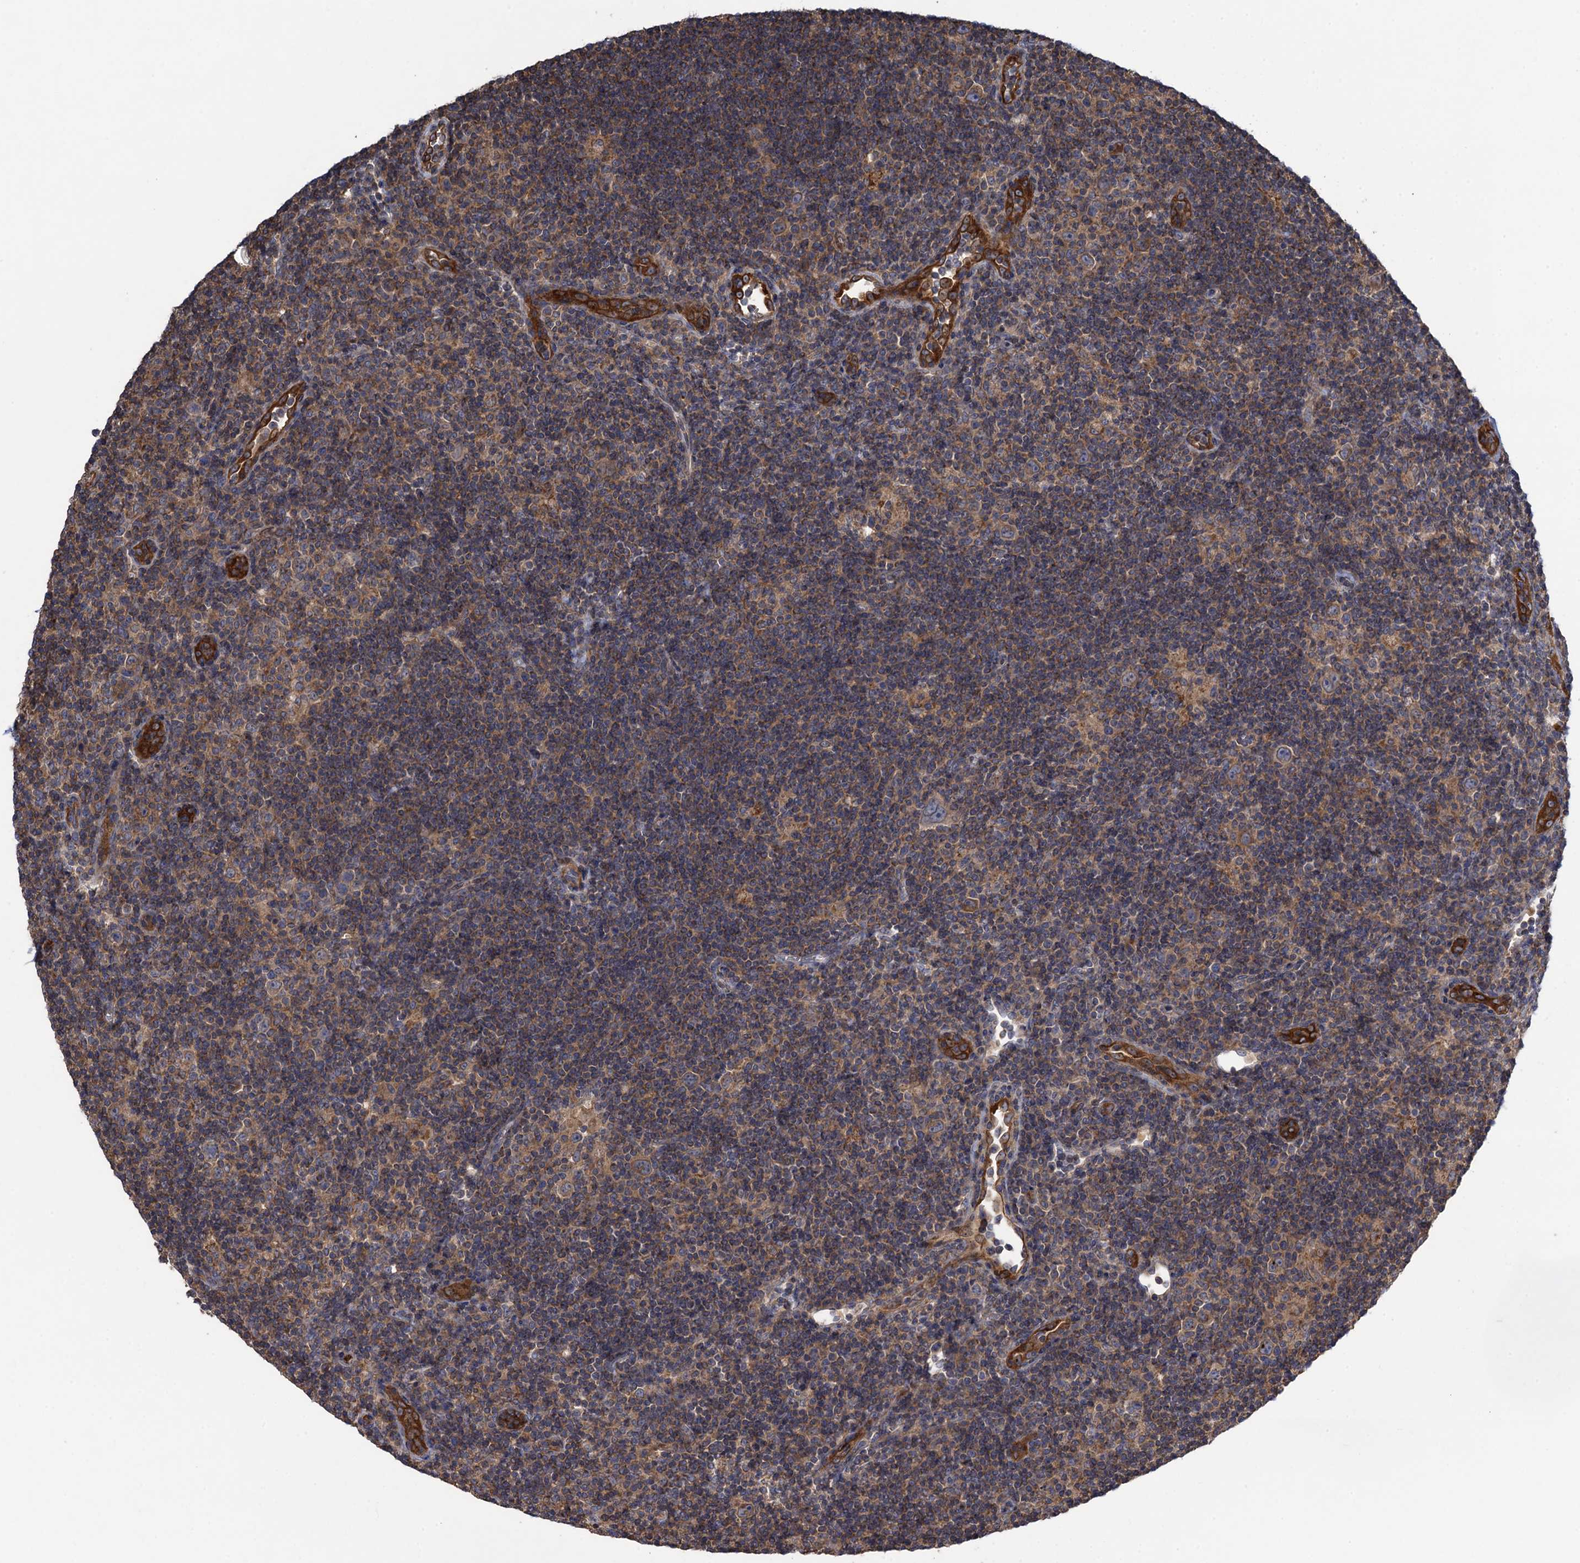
{"staining": {"intensity": "moderate", "quantity": ">75%", "location": "cytoplasmic/membranous"}, "tissue": "lymphoma", "cell_type": "Tumor cells", "image_type": "cancer", "snomed": [{"axis": "morphology", "description": "Hodgkin's disease, NOS"}, {"axis": "topography", "description": "Lymph node"}], "caption": "Immunohistochemical staining of human lymphoma shows moderate cytoplasmic/membranous protein expression in about >75% of tumor cells.", "gene": "WDR88", "patient": {"sex": "female", "age": 57}}